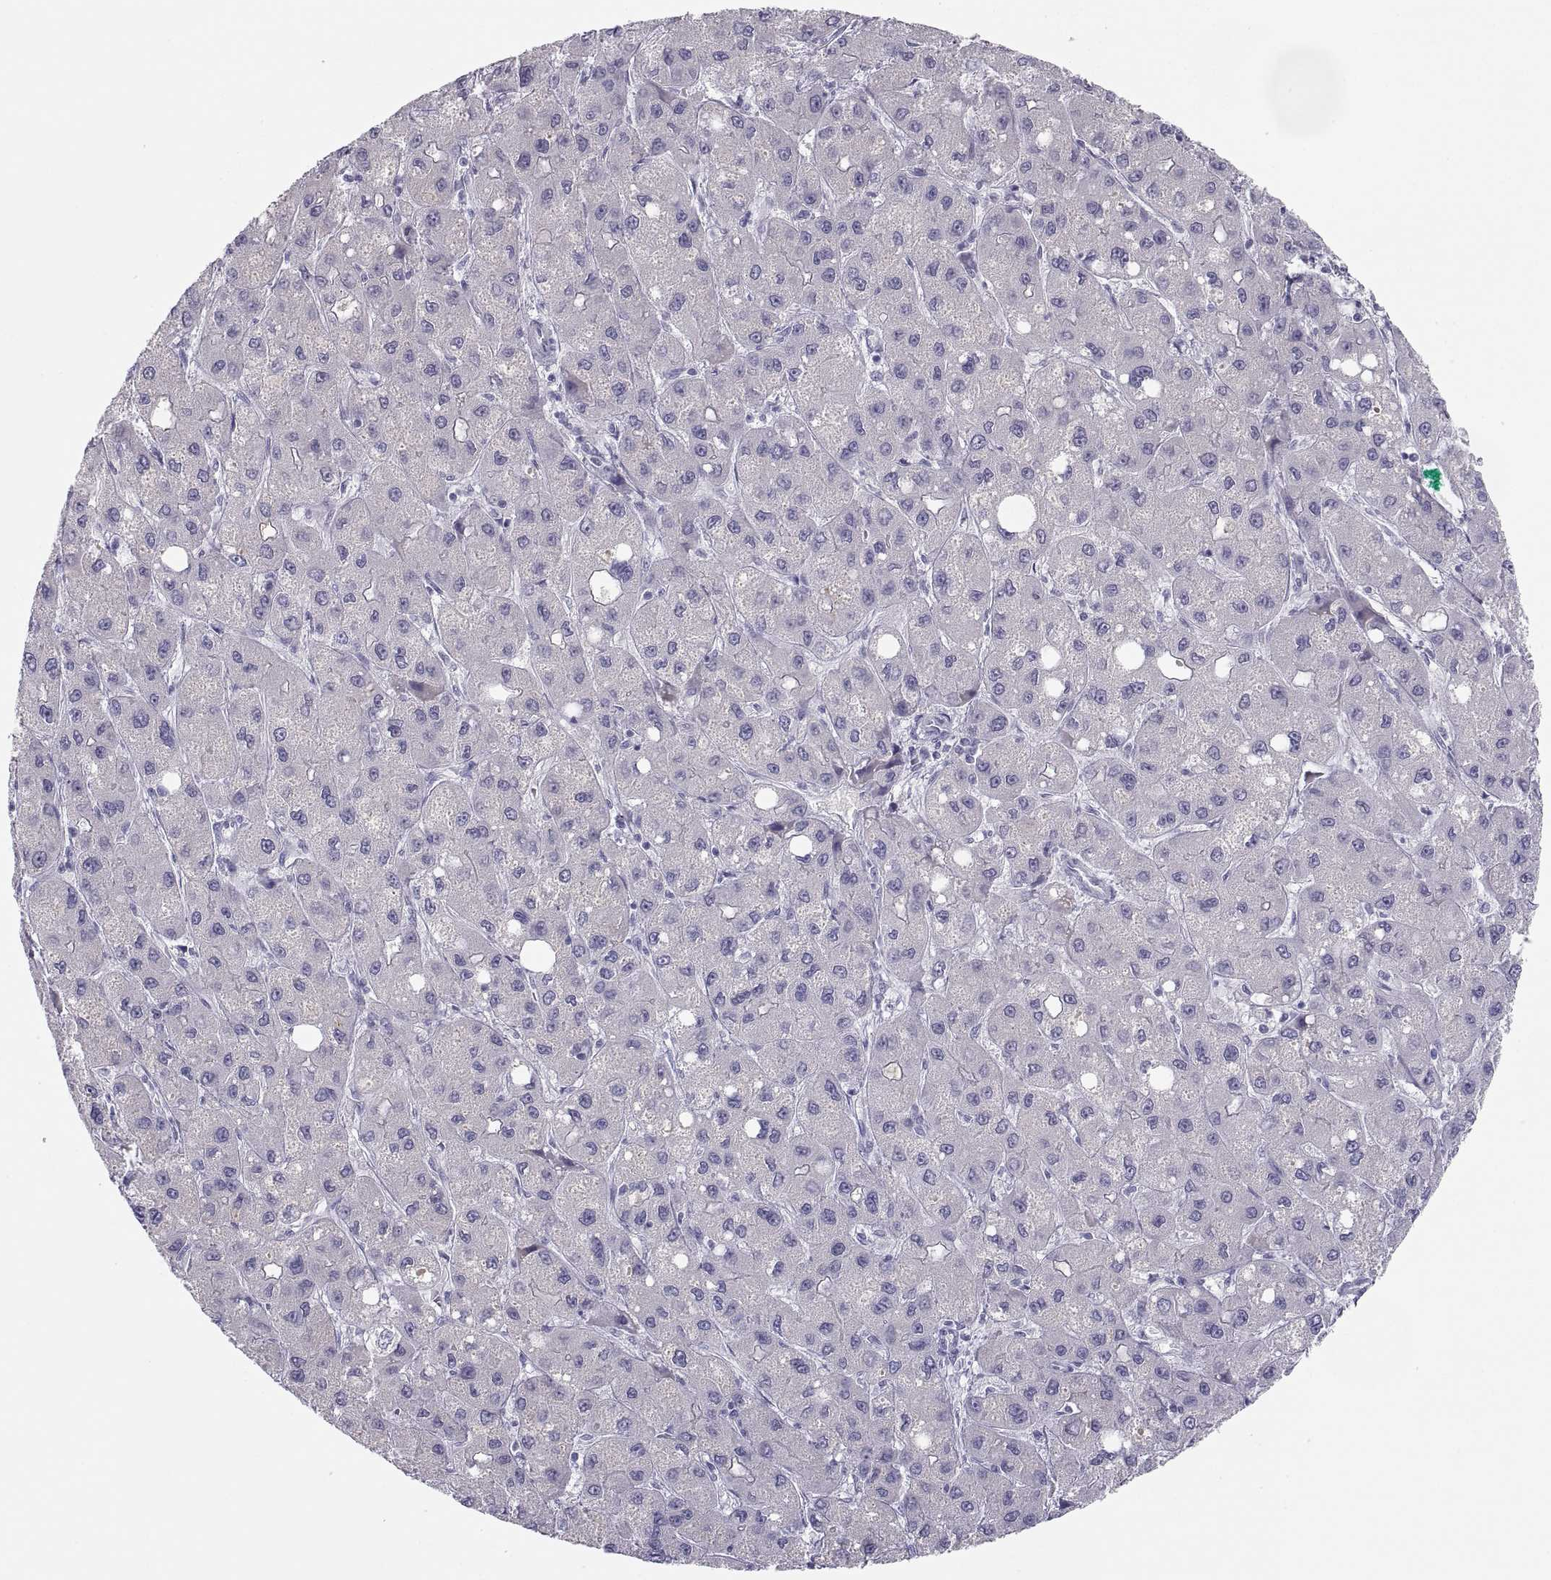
{"staining": {"intensity": "negative", "quantity": "none", "location": "none"}, "tissue": "liver cancer", "cell_type": "Tumor cells", "image_type": "cancer", "snomed": [{"axis": "morphology", "description": "Carcinoma, Hepatocellular, NOS"}, {"axis": "topography", "description": "Liver"}], "caption": "An IHC histopathology image of liver cancer (hepatocellular carcinoma) is shown. There is no staining in tumor cells of liver cancer (hepatocellular carcinoma).", "gene": "MAGEB2", "patient": {"sex": "male", "age": 73}}